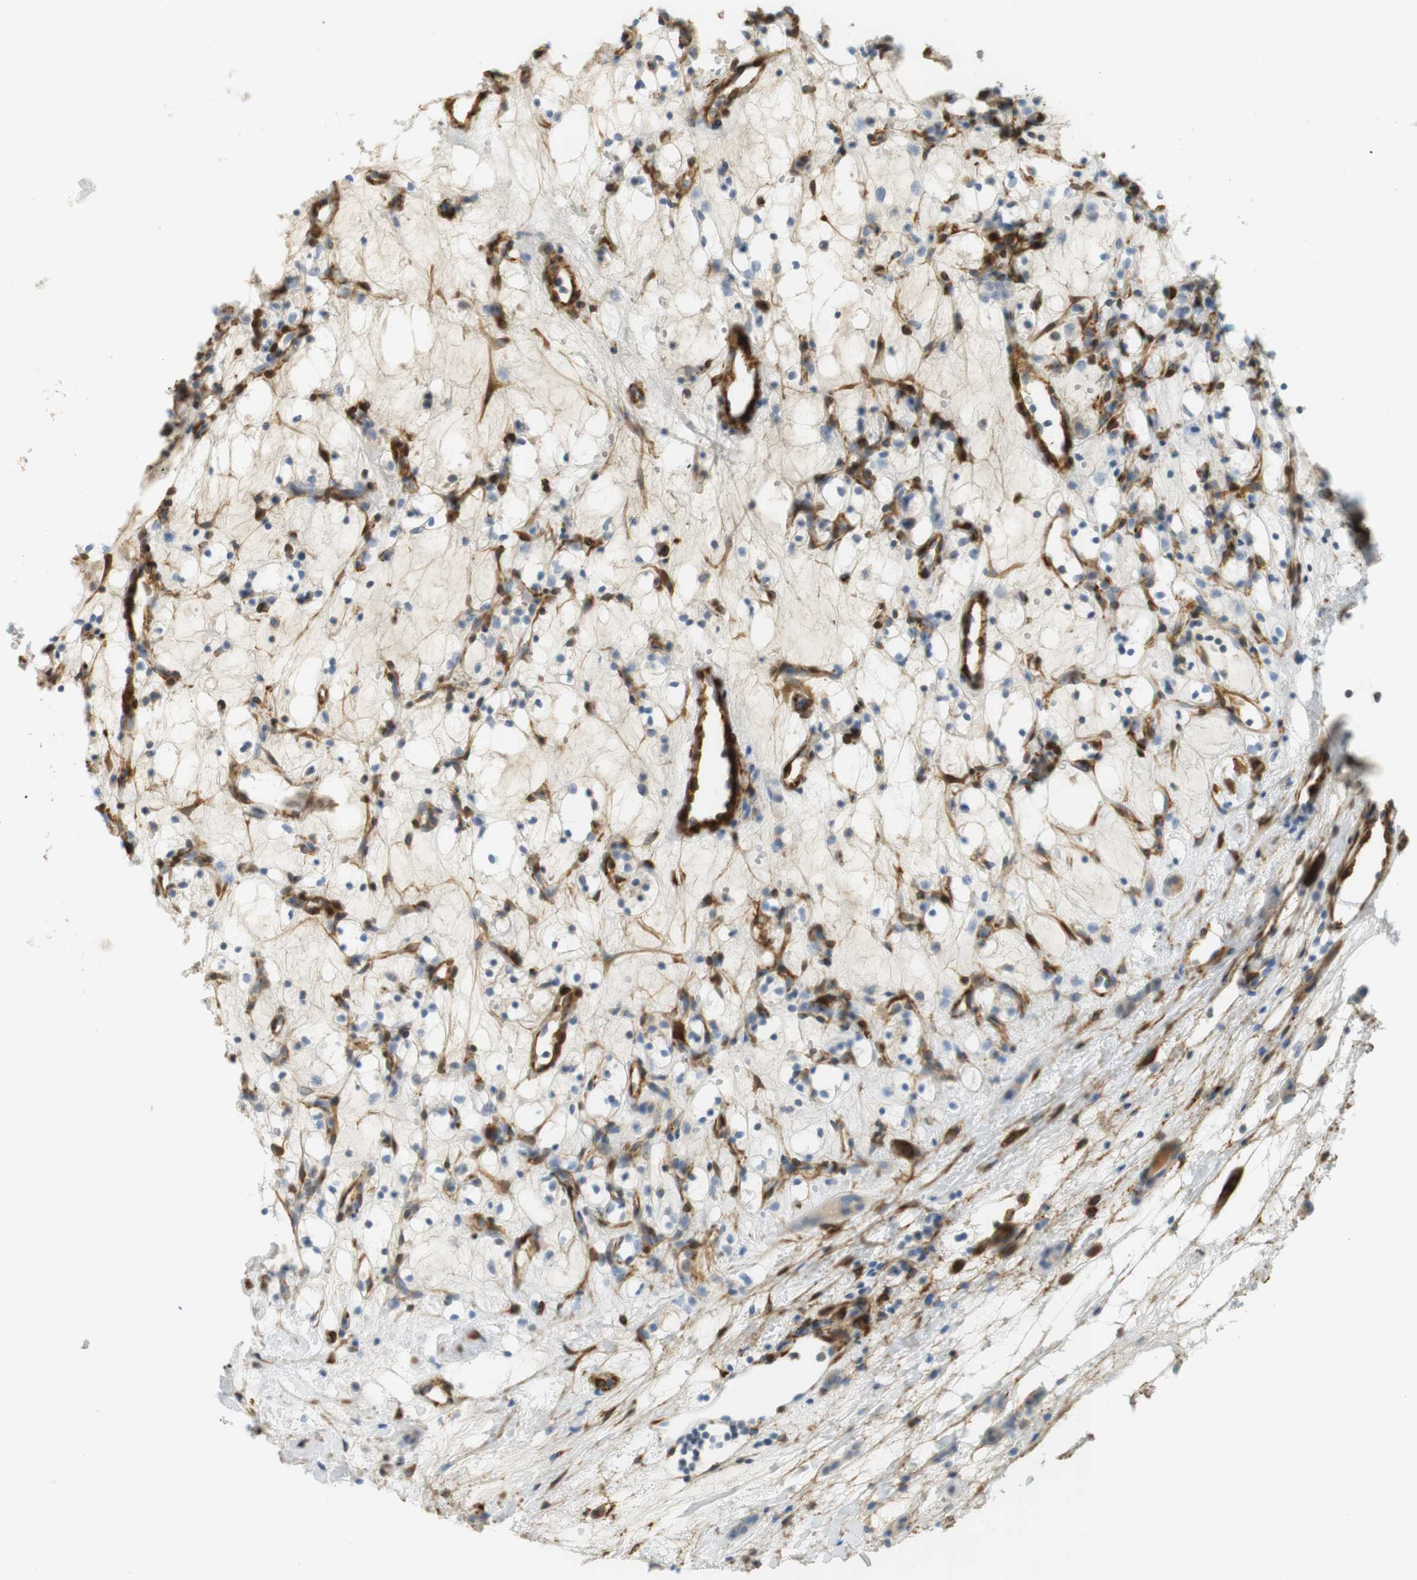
{"staining": {"intensity": "negative", "quantity": "none", "location": "none"}, "tissue": "renal cancer", "cell_type": "Tumor cells", "image_type": "cancer", "snomed": [{"axis": "morphology", "description": "Adenocarcinoma, NOS"}, {"axis": "topography", "description": "Kidney"}], "caption": "Immunohistochemistry photomicrograph of neoplastic tissue: renal cancer stained with DAB shows no significant protein staining in tumor cells. (DAB immunohistochemistry (IHC) visualized using brightfield microscopy, high magnification).", "gene": "PDE3A", "patient": {"sex": "female", "age": 60}}